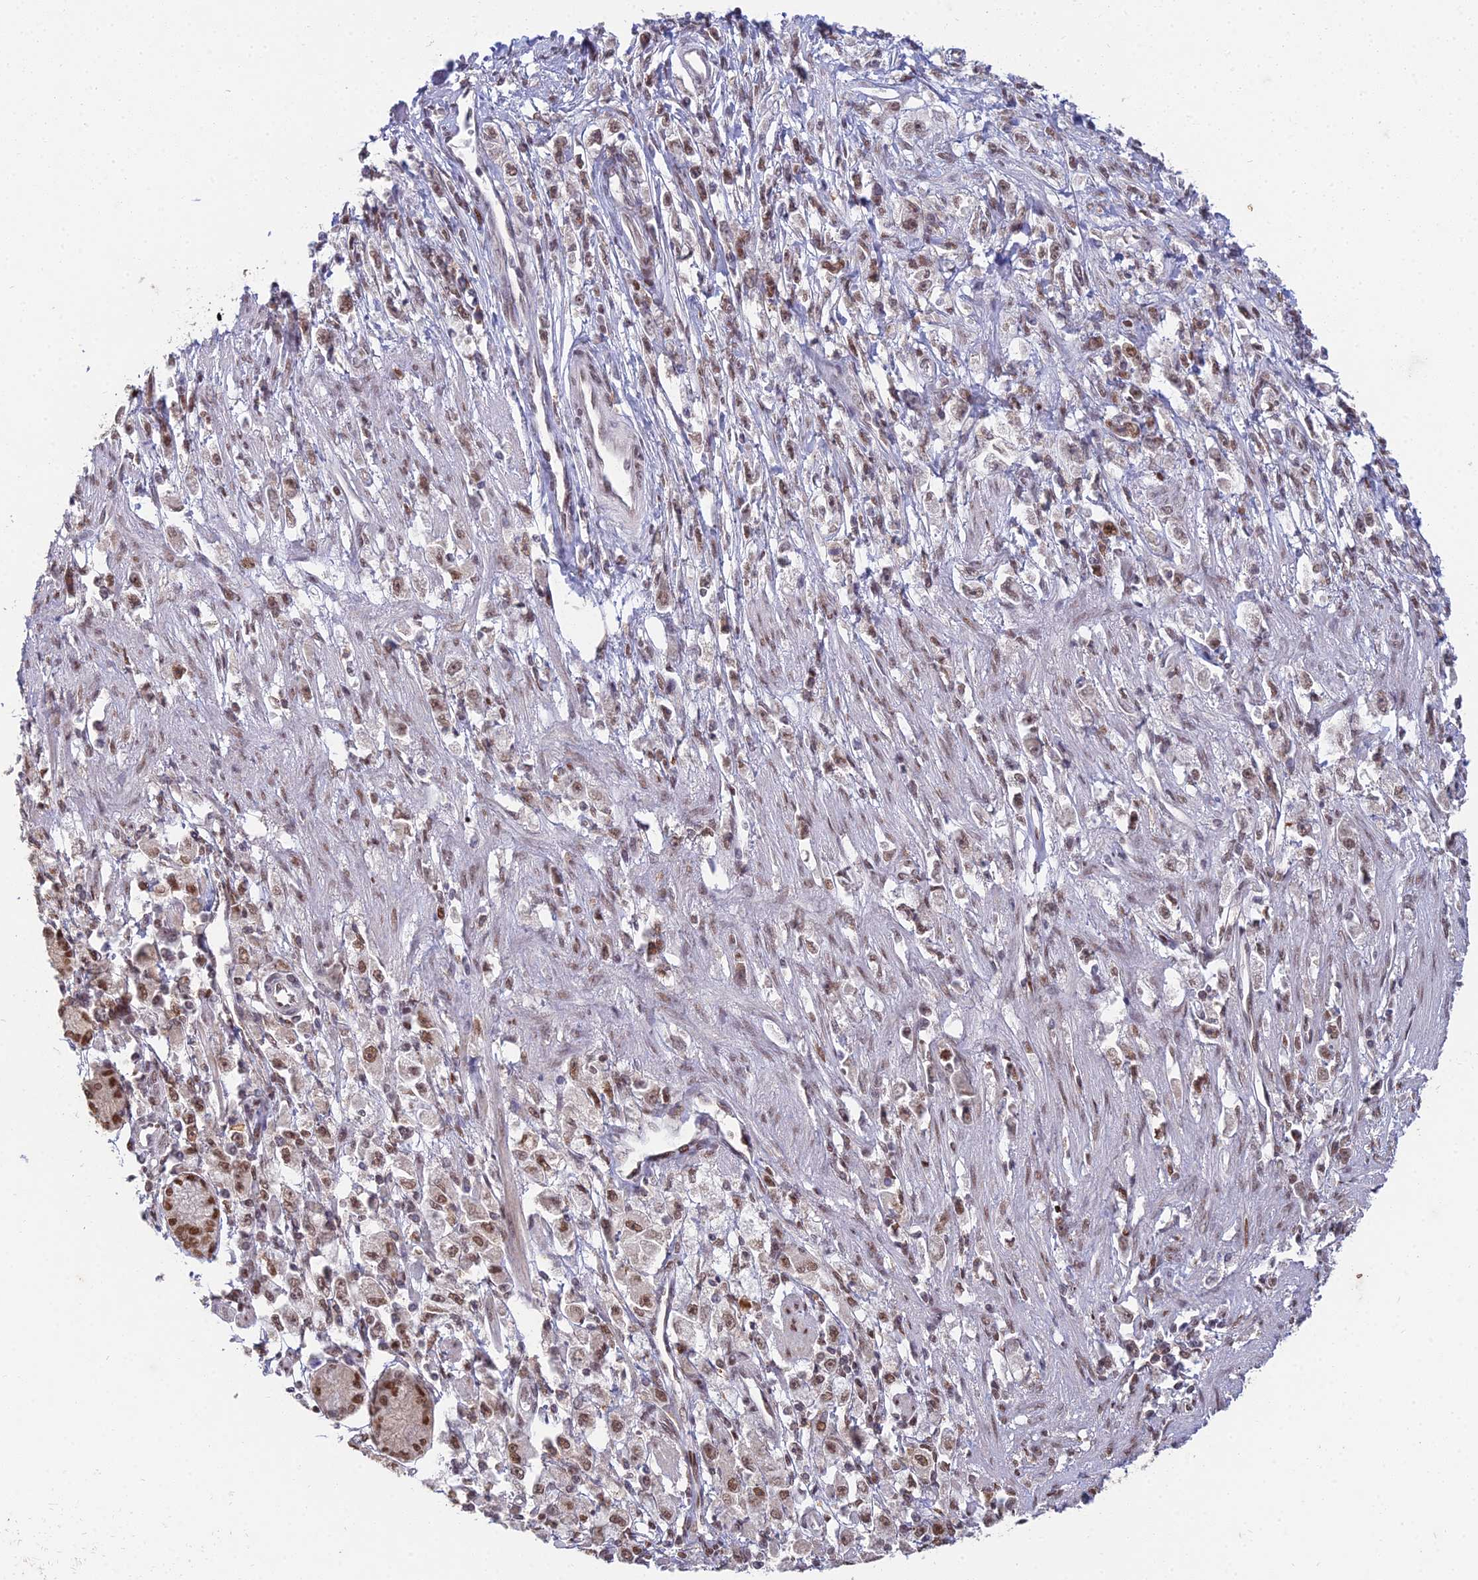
{"staining": {"intensity": "moderate", "quantity": ">75%", "location": "nuclear"}, "tissue": "stomach cancer", "cell_type": "Tumor cells", "image_type": "cancer", "snomed": [{"axis": "morphology", "description": "Adenocarcinoma, NOS"}, {"axis": "topography", "description": "Stomach"}], "caption": "Moderate nuclear expression for a protein is present in about >75% of tumor cells of stomach cancer (adenocarcinoma) using IHC.", "gene": "ABHD17A", "patient": {"sex": "female", "age": 59}}